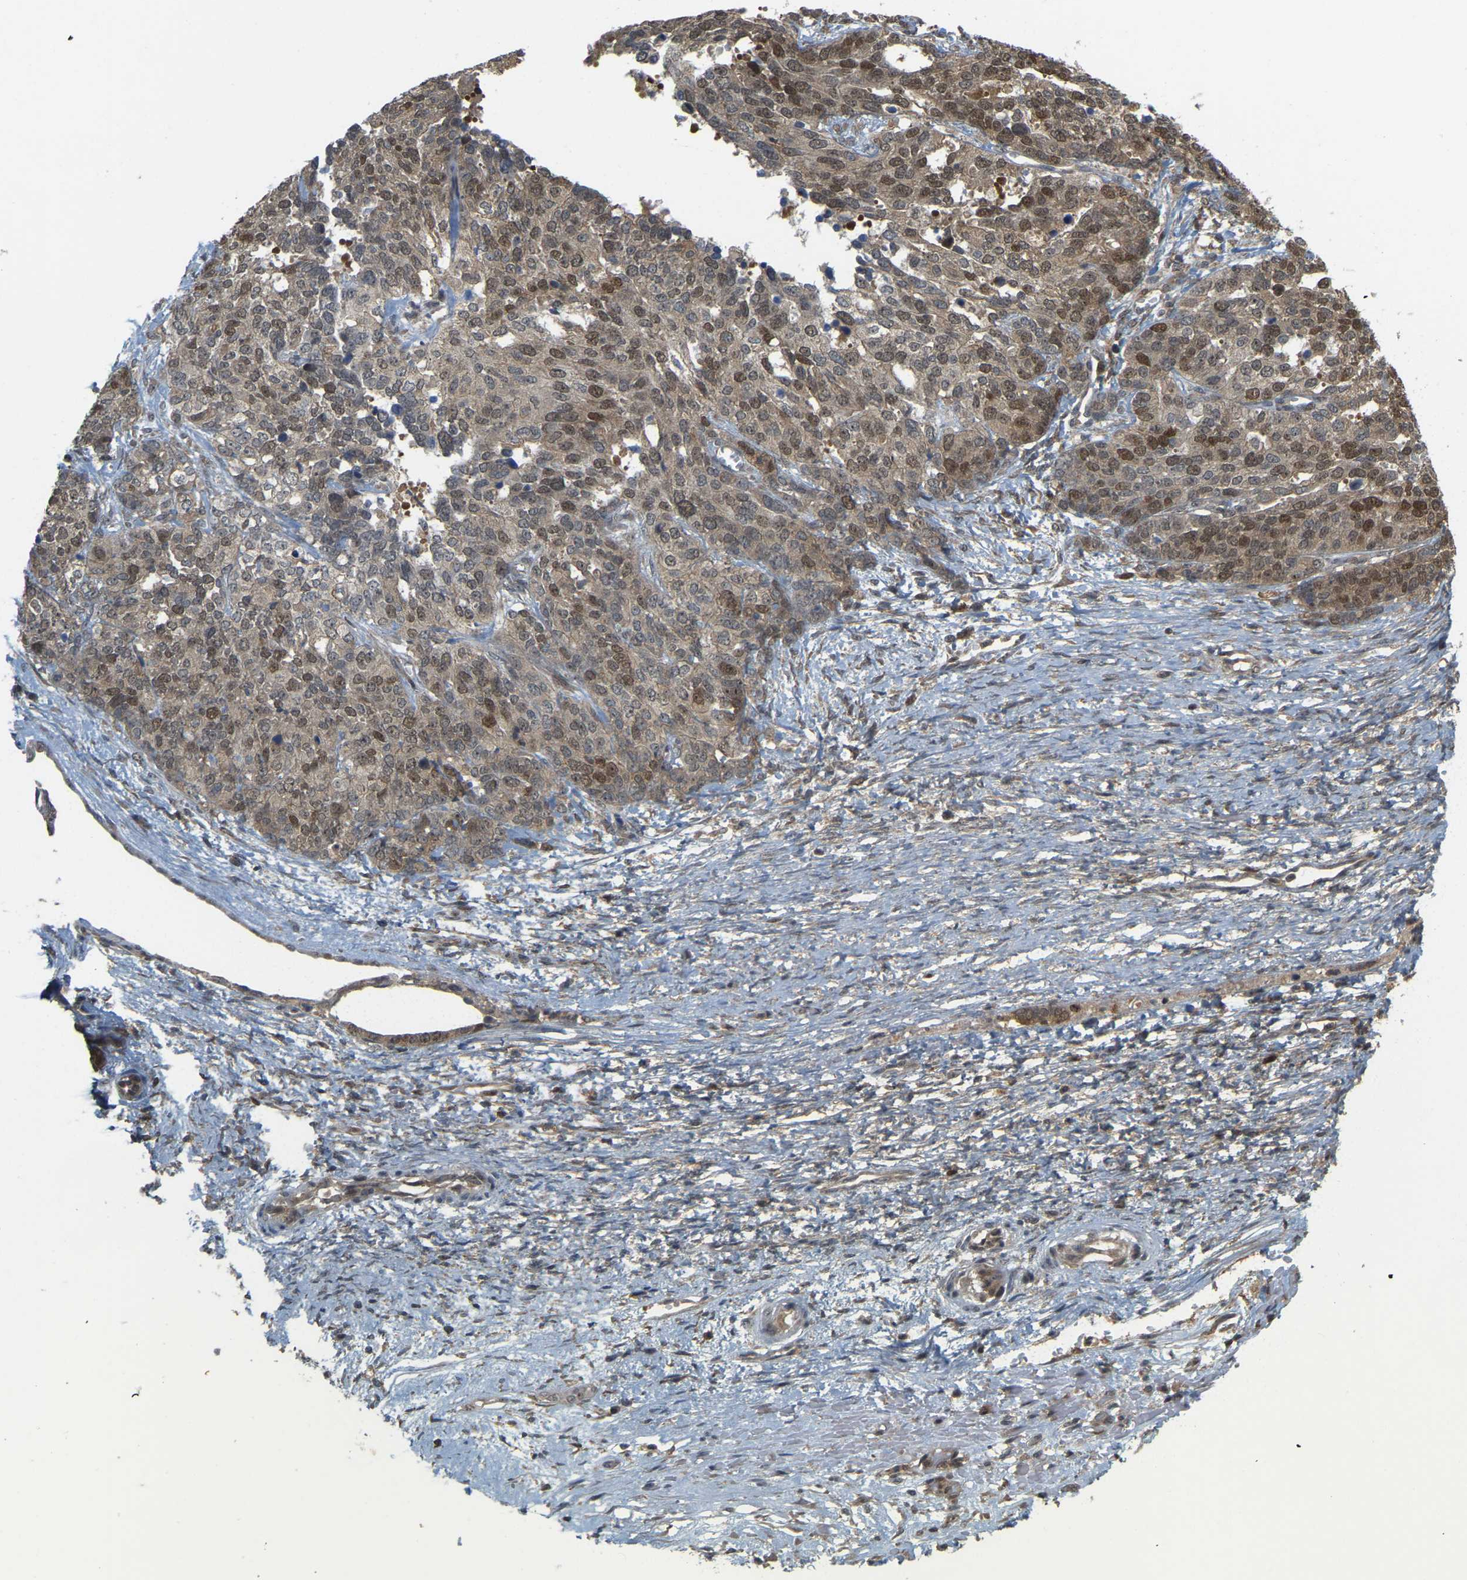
{"staining": {"intensity": "moderate", "quantity": "25%-75%", "location": "nuclear"}, "tissue": "ovarian cancer", "cell_type": "Tumor cells", "image_type": "cancer", "snomed": [{"axis": "morphology", "description": "Cystadenocarcinoma, serous, NOS"}, {"axis": "topography", "description": "Ovary"}], "caption": "This is an image of IHC staining of serous cystadenocarcinoma (ovarian), which shows moderate positivity in the nuclear of tumor cells.", "gene": "BRF2", "patient": {"sex": "female", "age": 44}}